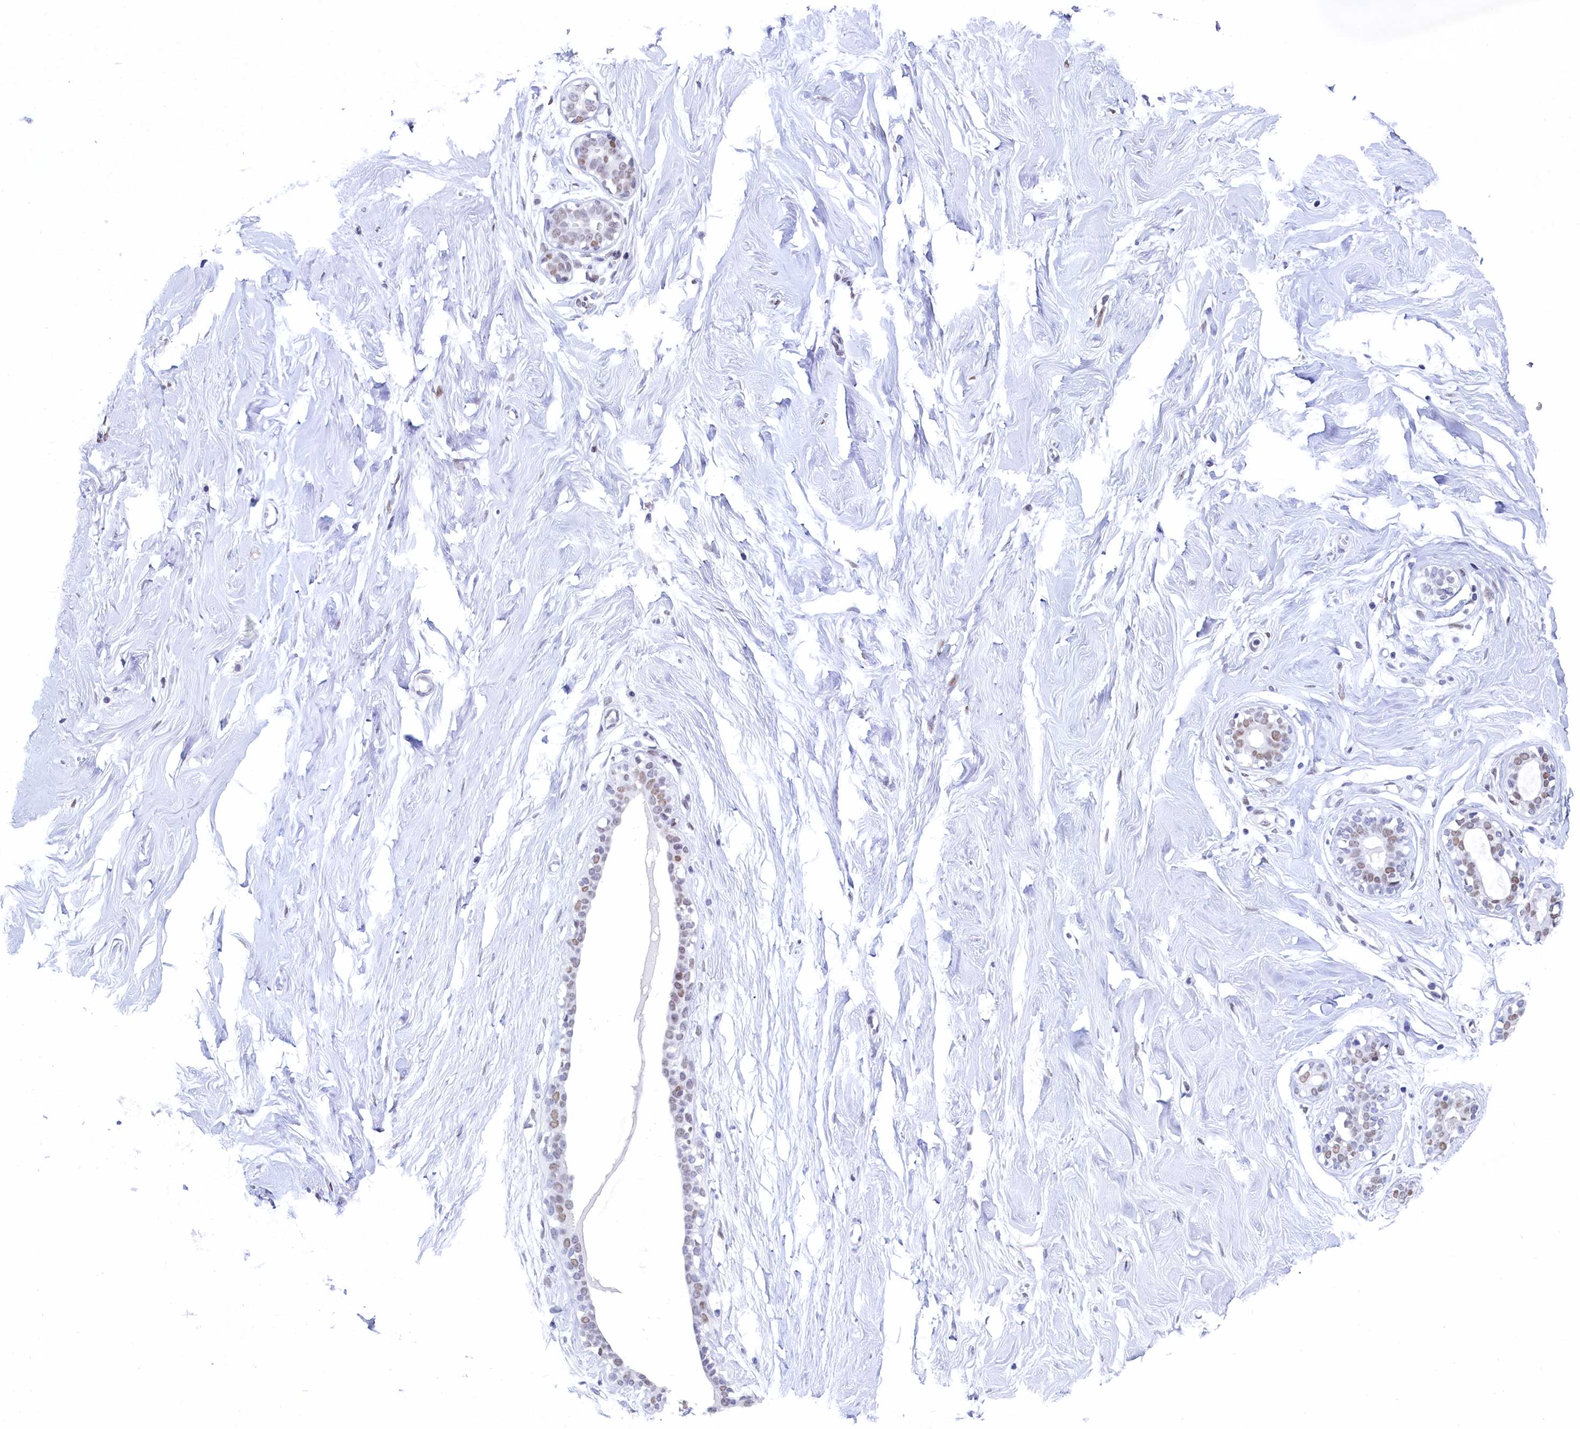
{"staining": {"intensity": "negative", "quantity": "none", "location": "none"}, "tissue": "breast", "cell_type": "Adipocytes", "image_type": "normal", "snomed": [{"axis": "morphology", "description": "Normal tissue, NOS"}, {"axis": "morphology", "description": "Adenoma, NOS"}, {"axis": "topography", "description": "Breast"}], "caption": "Adipocytes show no significant protein positivity in benign breast.", "gene": "SUGP2", "patient": {"sex": "female", "age": 23}}